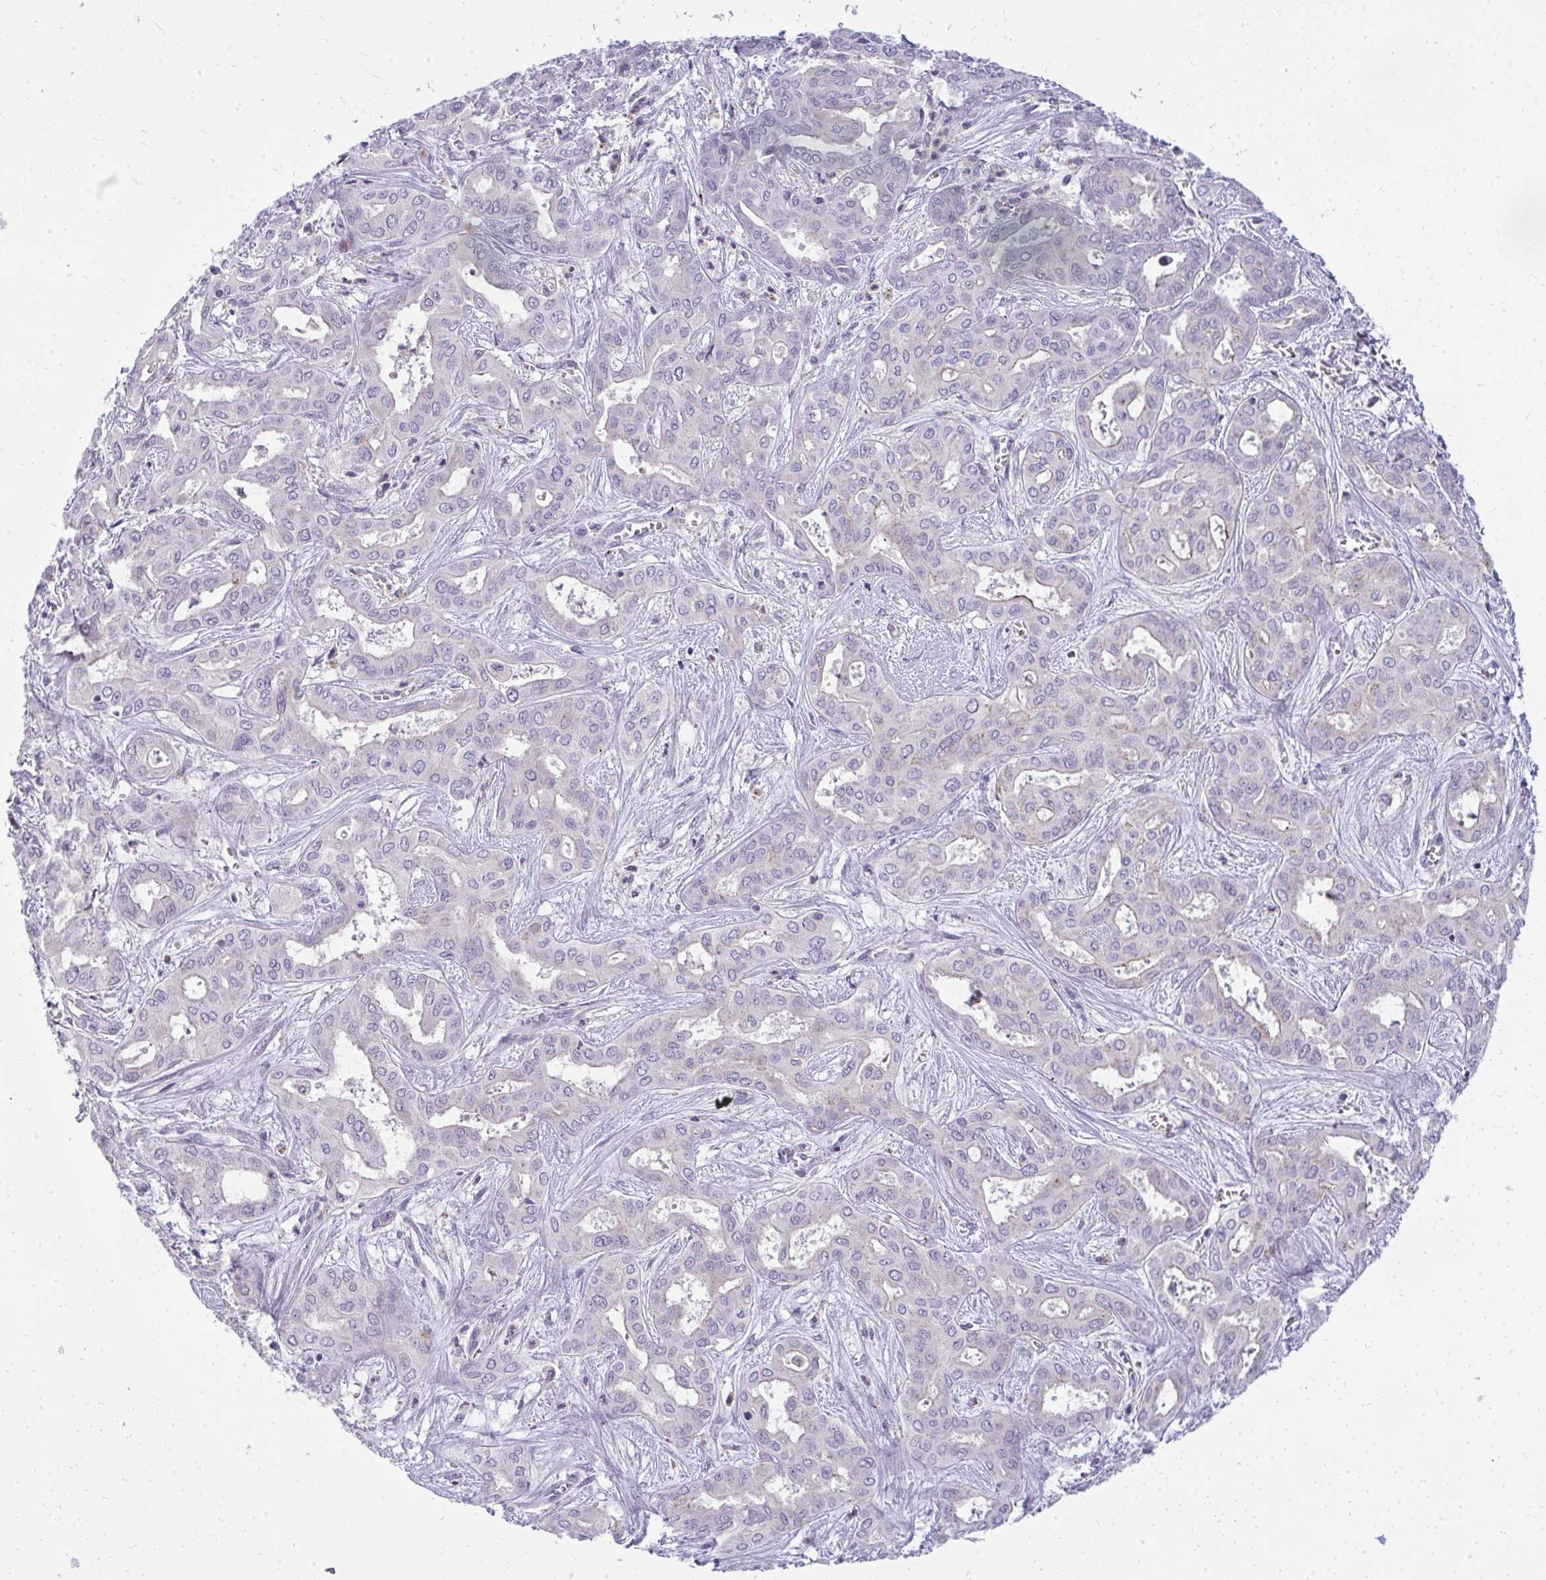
{"staining": {"intensity": "negative", "quantity": "none", "location": "none"}, "tissue": "liver cancer", "cell_type": "Tumor cells", "image_type": "cancer", "snomed": [{"axis": "morphology", "description": "Cholangiocarcinoma"}, {"axis": "topography", "description": "Liver"}], "caption": "Immunohistochemistry (IHC) image of human cholangiocarcinoma (liver) stained for a protein (brown), which reveals no expression in tumor cells. (Stains: DAB (3,3'-diaminobenzidine) immunohistochemistry with hematoxylin counter stain, Microscopy: brightfield microscopy at high magnification).", "gene": "VPS4B", "patient": {"sex": "female", "age": 64}}